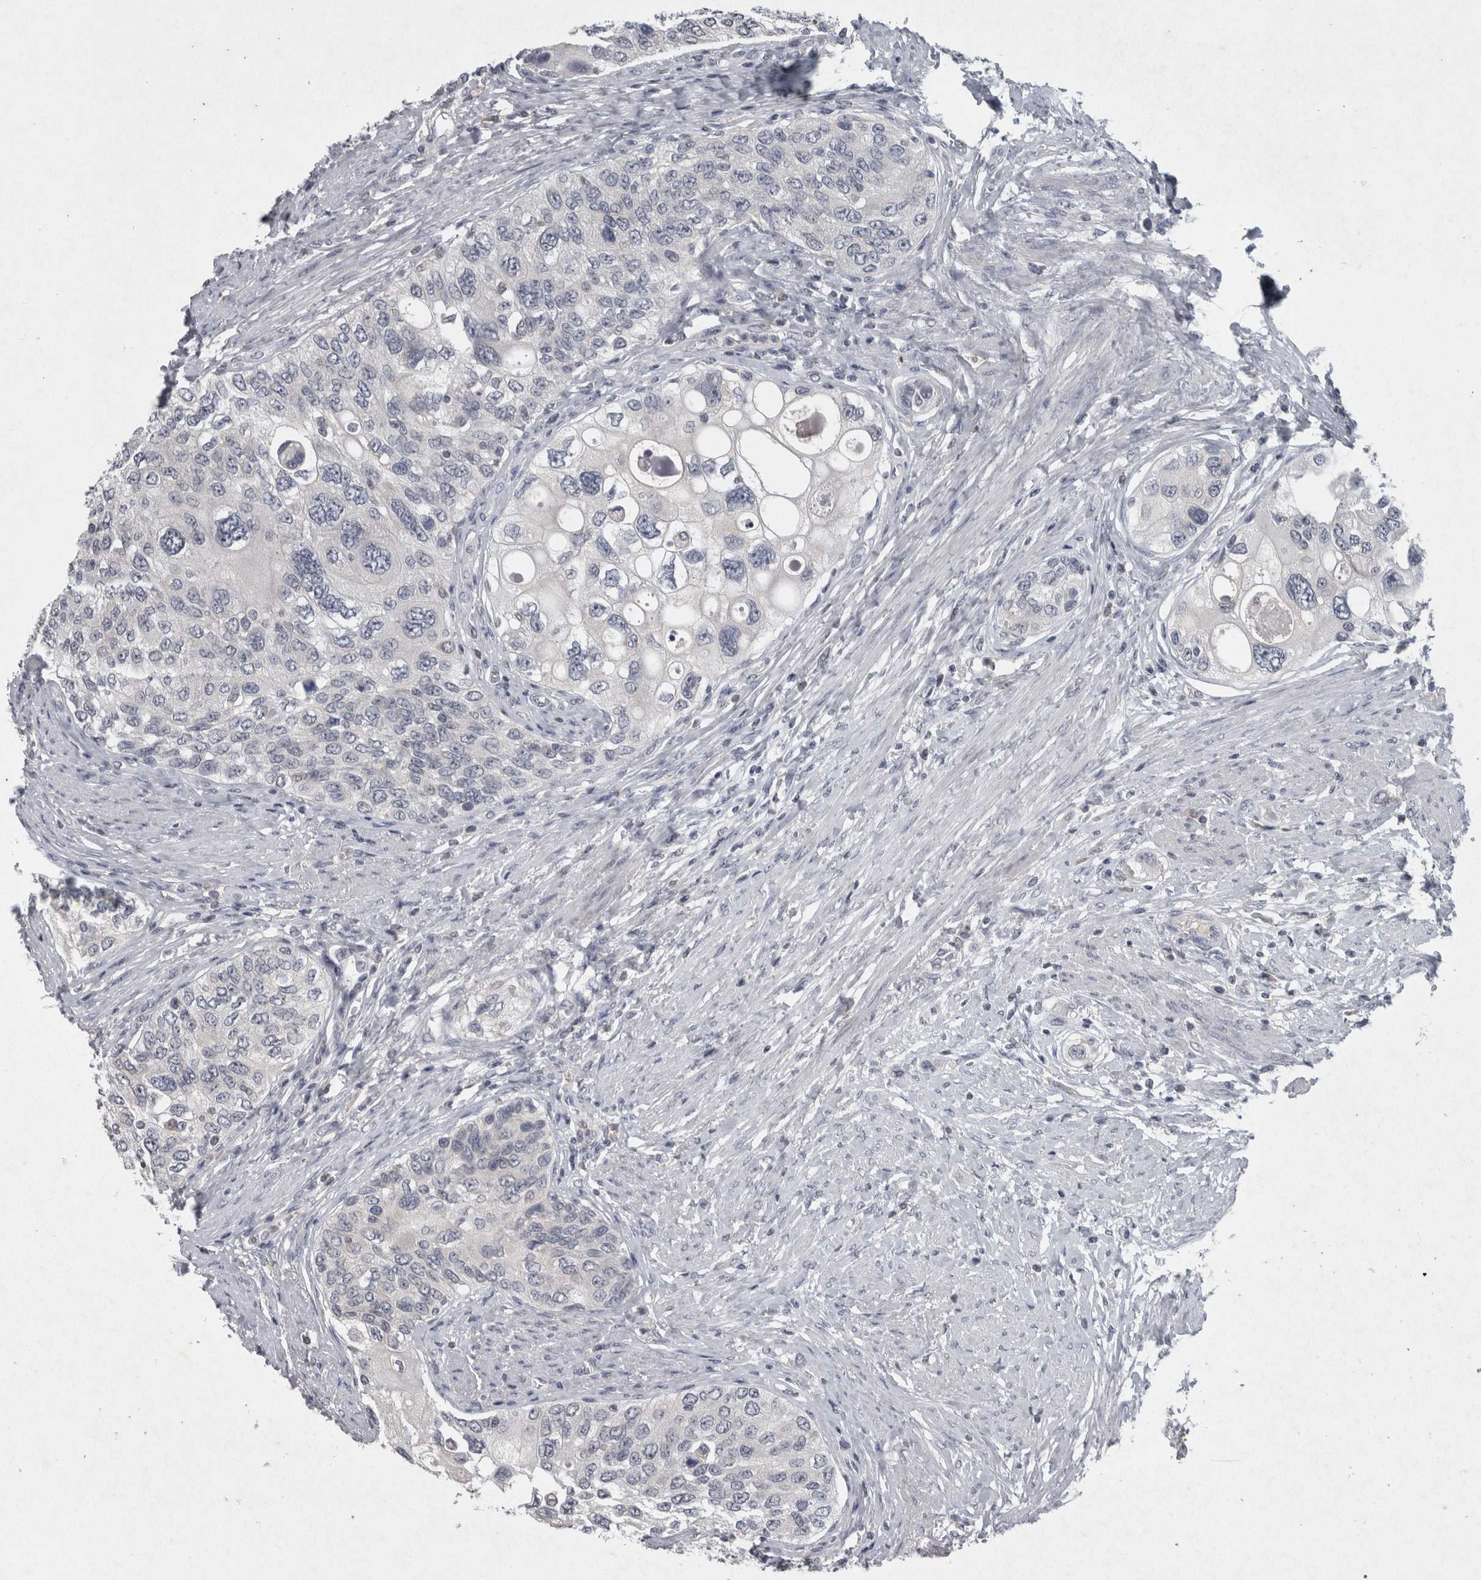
{"staining": {"intensity": "negative", "quantity": "none", "location": "none"}, "tissue": "urothelial cancer", "cell_type": "Tumor cells", "image_type": "cancer", "snomed": [{"axis": "morphology", "description": "Urothelial carcinoma, High grade"}, {"axis": "topography", "description": "Urinary bladder"}], "caption": "Micrograph shows no significant protein positivity in tumor cells of urothelial cancer. The staining was performed using DAB to visualize the protein expression in brown, while the nuclei were stained in blue with hematoxylin (Magnification: 20x).", "gene": "WNT7A", "patient": {"sex": "female", "age": 56}}